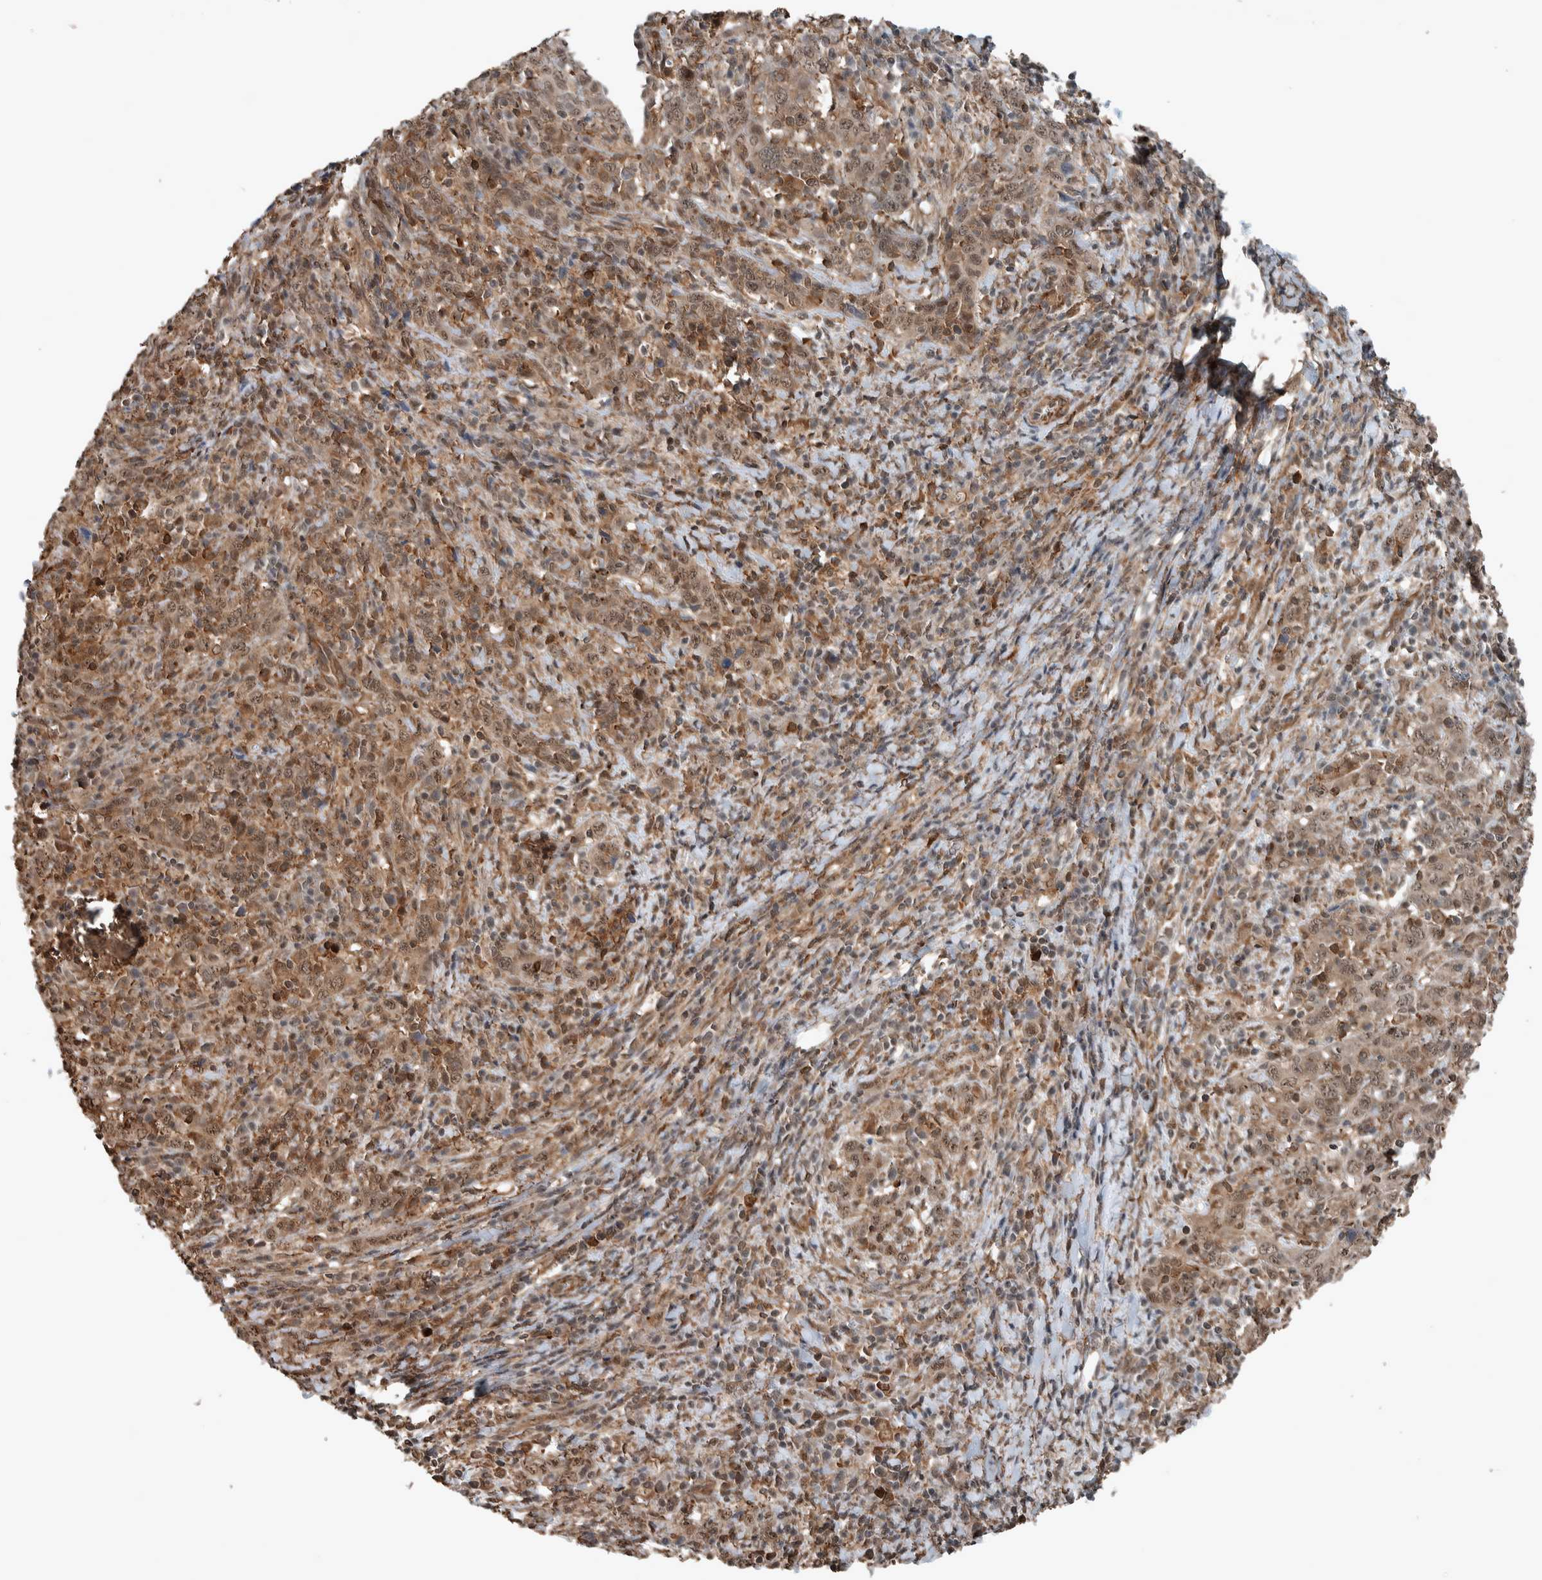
{"staining": {"intensity": "moderate", "quantity": ">75%", "location": "cytoplasmic/membranous,nuclear"}, "tissue": "cervical cancer", "cell_type": "Tumor cells", "image_type": "cancer", "snomed": [{"axis": "morphology", "description": "Squamous cell carcinoma, NOS"}, {"axis": "topography", "description": "Cervix"}], "caption": "High-magnification brightfield microscopy of cervical cancer stained with DAB (3,3'-diaminobenzidine) (brown) and counterstained with hematoxylin (blue). tumor cells exhibit moderate cytoplasmic/membranous and nuclear staining is seen in about>75% of cells. The staining is performed using DAB brown chromogen to label protein expression. The nuclei are counter-stained blue using hematoxylin.", "gene": "MYO1E", "patient": {"sex": "female", "age": 46}}